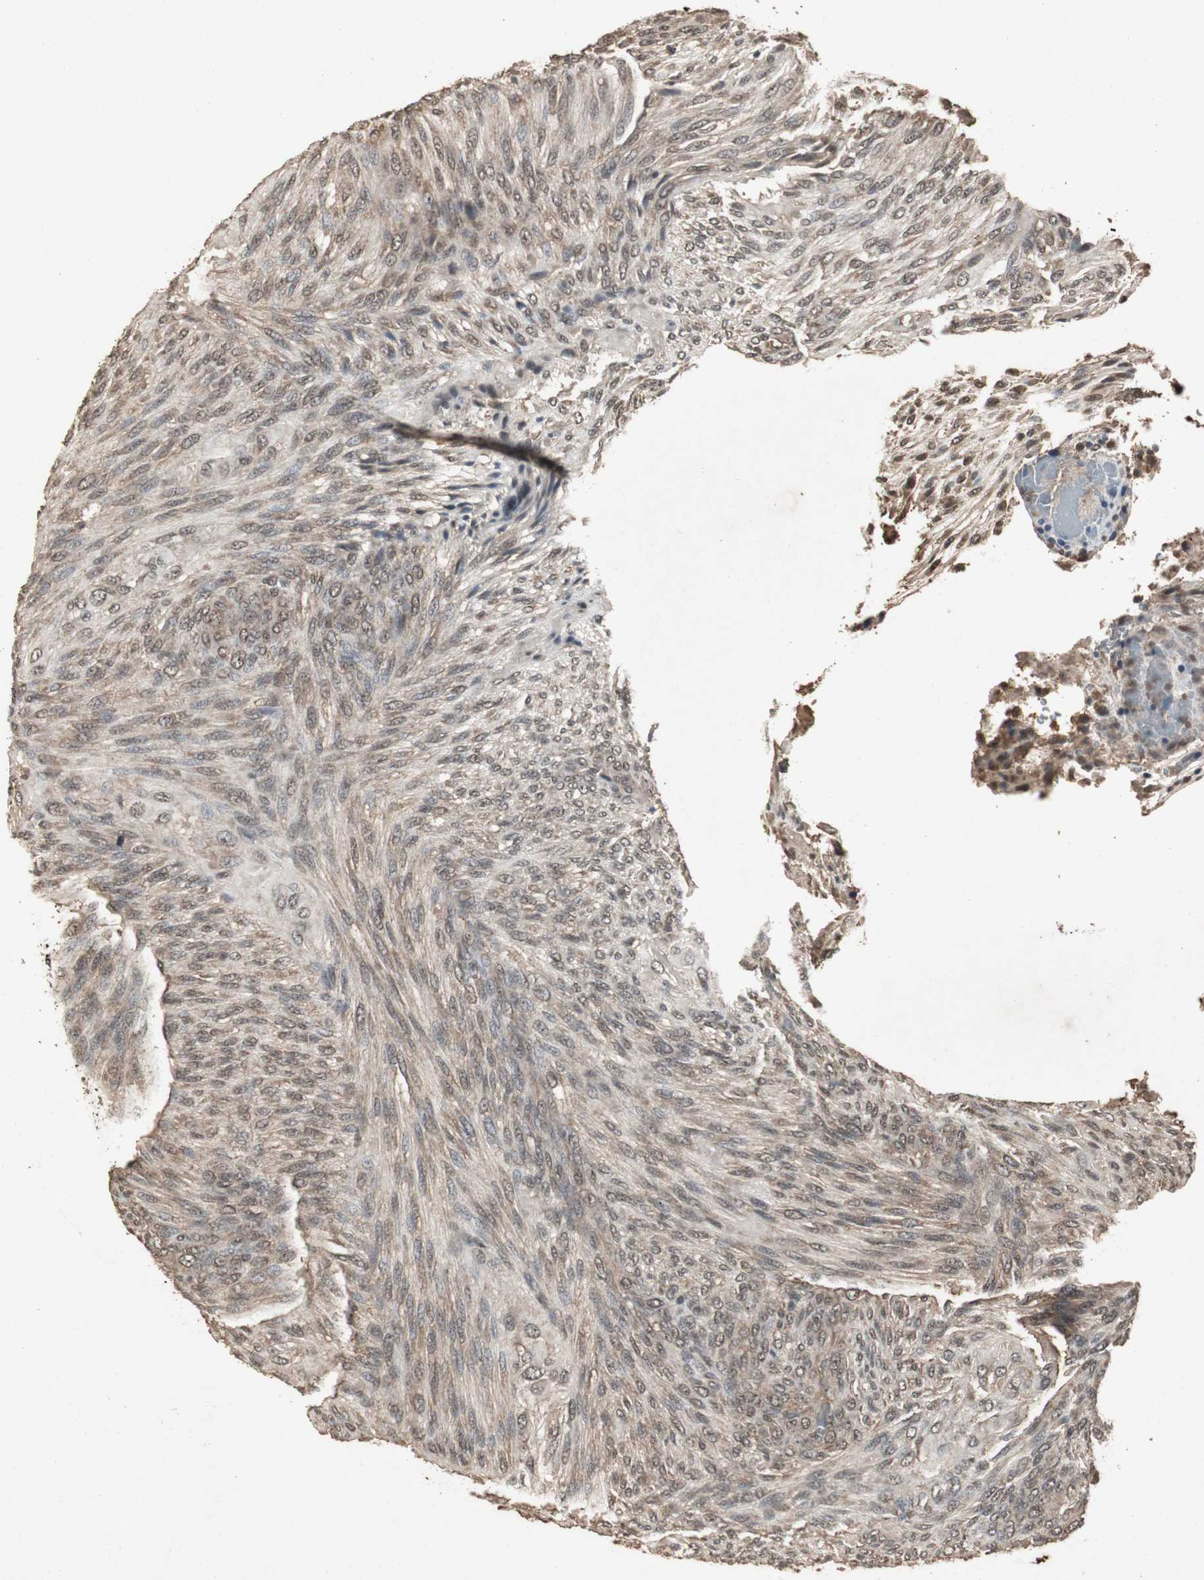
{"staining": {"intensity": "moderate", "quantity": ">75%", "location": "cytoplasmic/membranous,nuclear"}, "tissue": "glioma", "cell_type": "Tumor cells", "image_type": "cancer", "snomed": [{"axis": "morphology", "description": "Glioma, malignant, High grade"}, {"axis": "topography", "description": "Cerebral cortex"}], "caption": "Moderate cytoplasmic/membranous and nuclear protein expression is identified in about >75% of tumor cells in glioma.", "gene": "EMX1", "patient": {"sex": "female", "age": 55}}